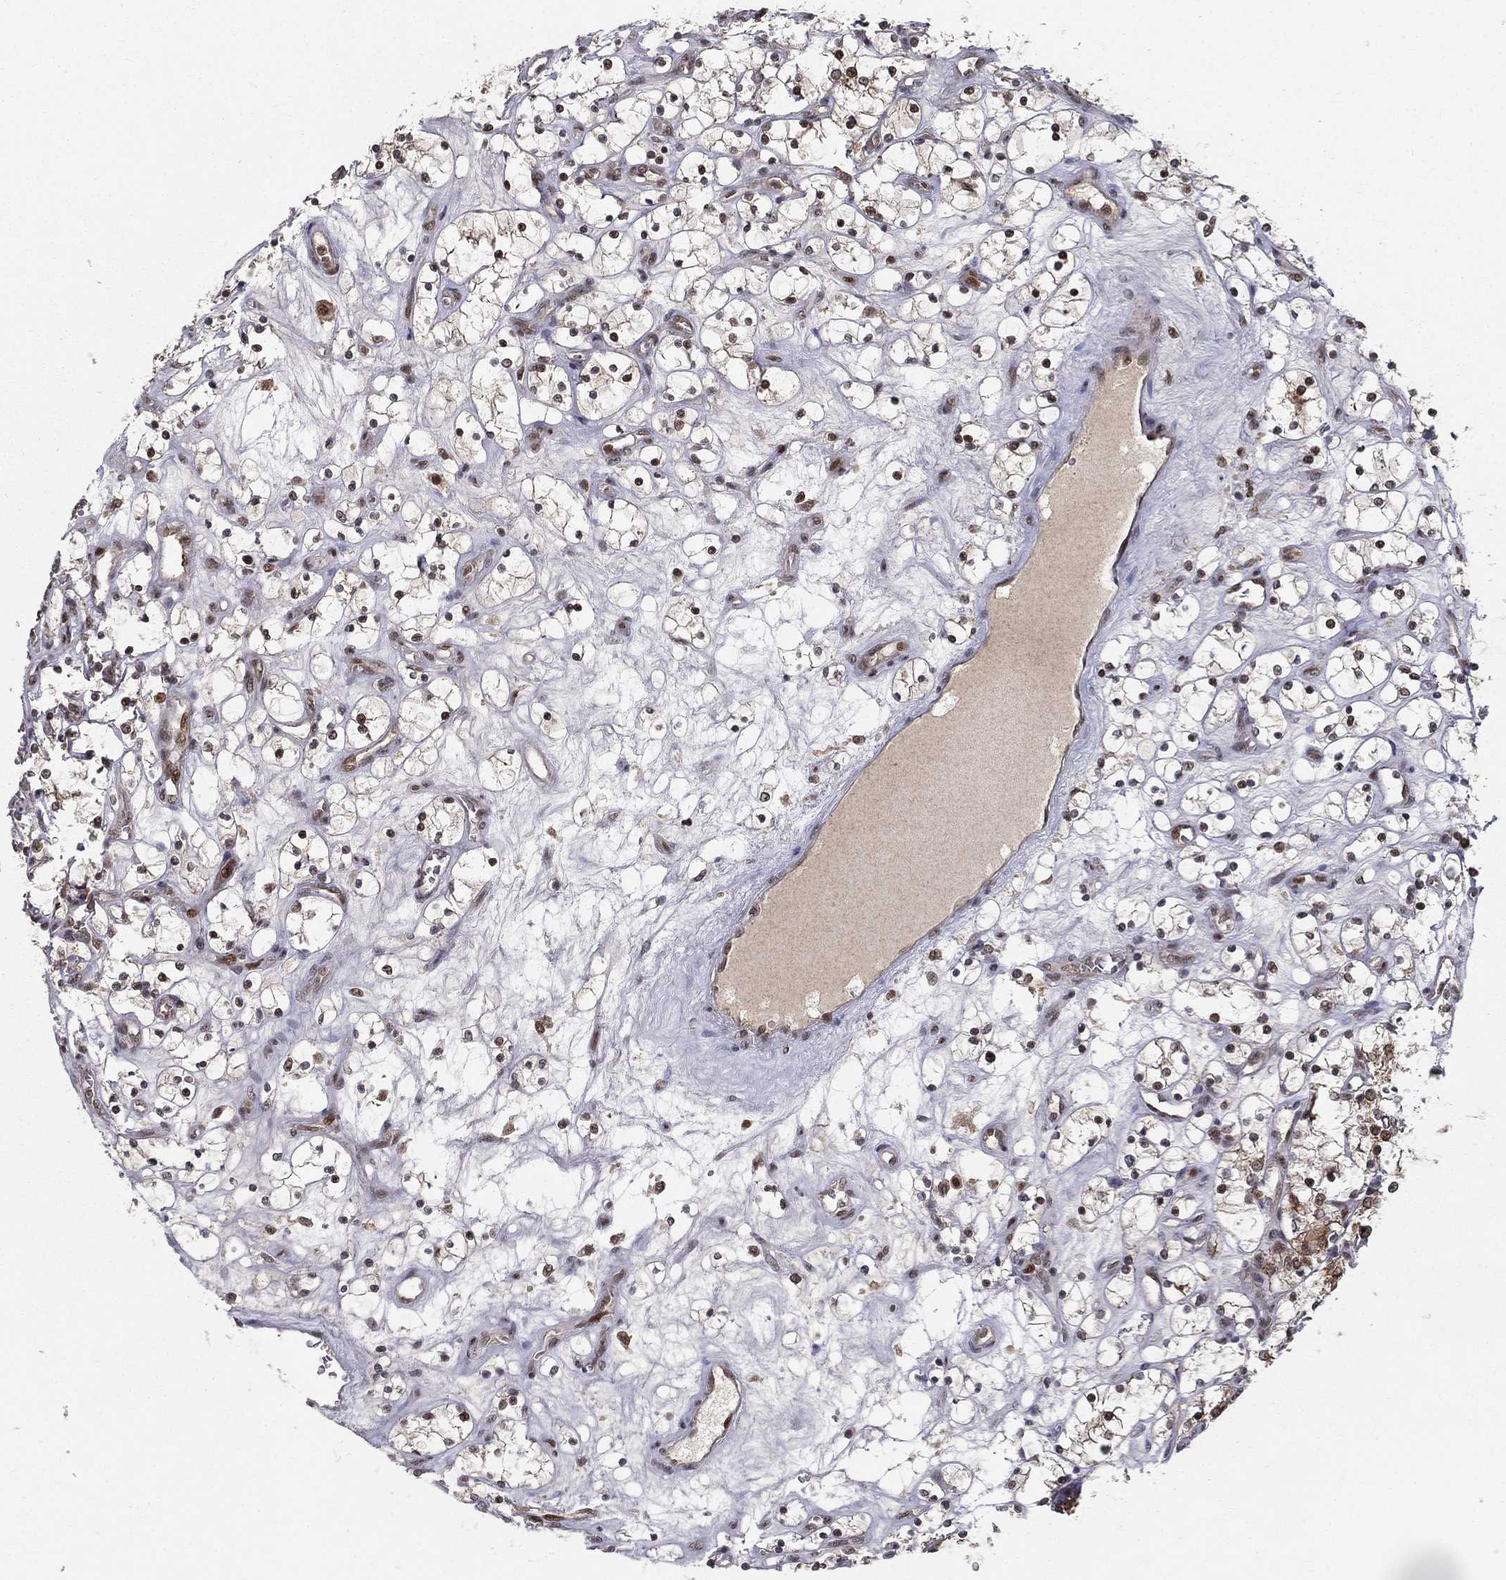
{"staining": {"intensity": "moderate", "quantity": "<25%", "location": "nuclear"}, "tissue": "renal cancer", "cell_type": "Tumor cells", "image_type": "cancer", "snomed": [{"axis": "morphology", "description": "Adenocarcinoma, NOS"}, {"axis": "topography", "description": "Kidney"}], "caption": "The micrograph reveals a brown stain indicating the presence of a protein in the nuclear of tumor cells in renal adenocarcinoma. (Stains: DAB in brown, nuclei in blue, Microscopy: brightfield microscopy at high magnification).", "gene": "CDCA7L", "patient": {"sex": "female", "age": 69}}